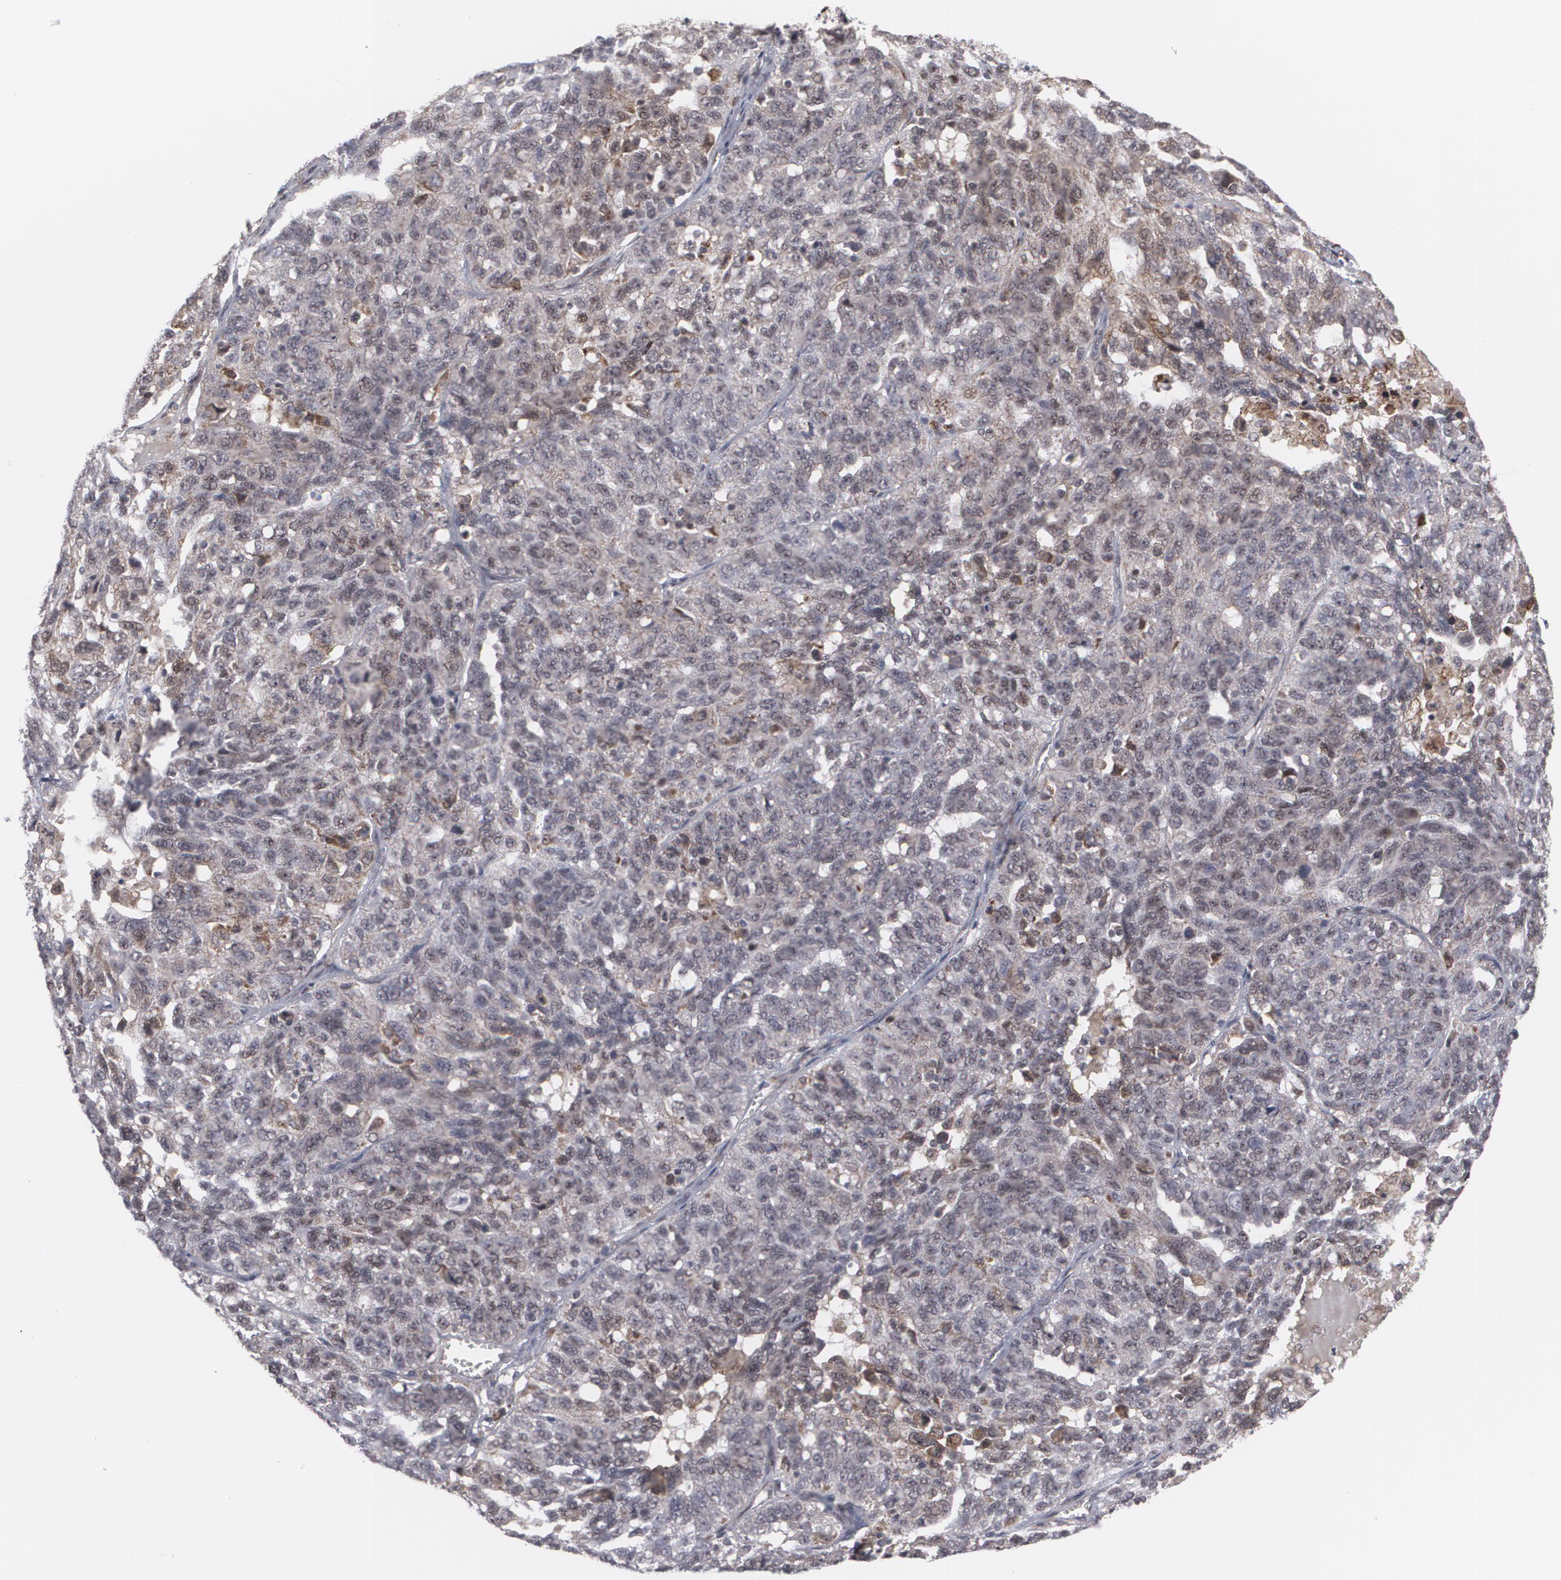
{"staining": {"intensity": "moderate", "quantity": ">75%", "location": "nuclear"}, "tissue": "ovarian cancer", "cell_type": "Tumor cells", "image_type": "cancer", "snomed": [{"axis": "morphology", "description": "Cystadenocarcinoma, serous, NOS"}, {"axis": "topography", "description": "Ovary"}], "caption": "Protein analysis of ovarian serous cystadenocarcinoma tissue displays moderate nuclear positivity in approximately >75% of tumor cells.", "gene": "INTS6", "patient": {"sex": "female", "age": 71}}